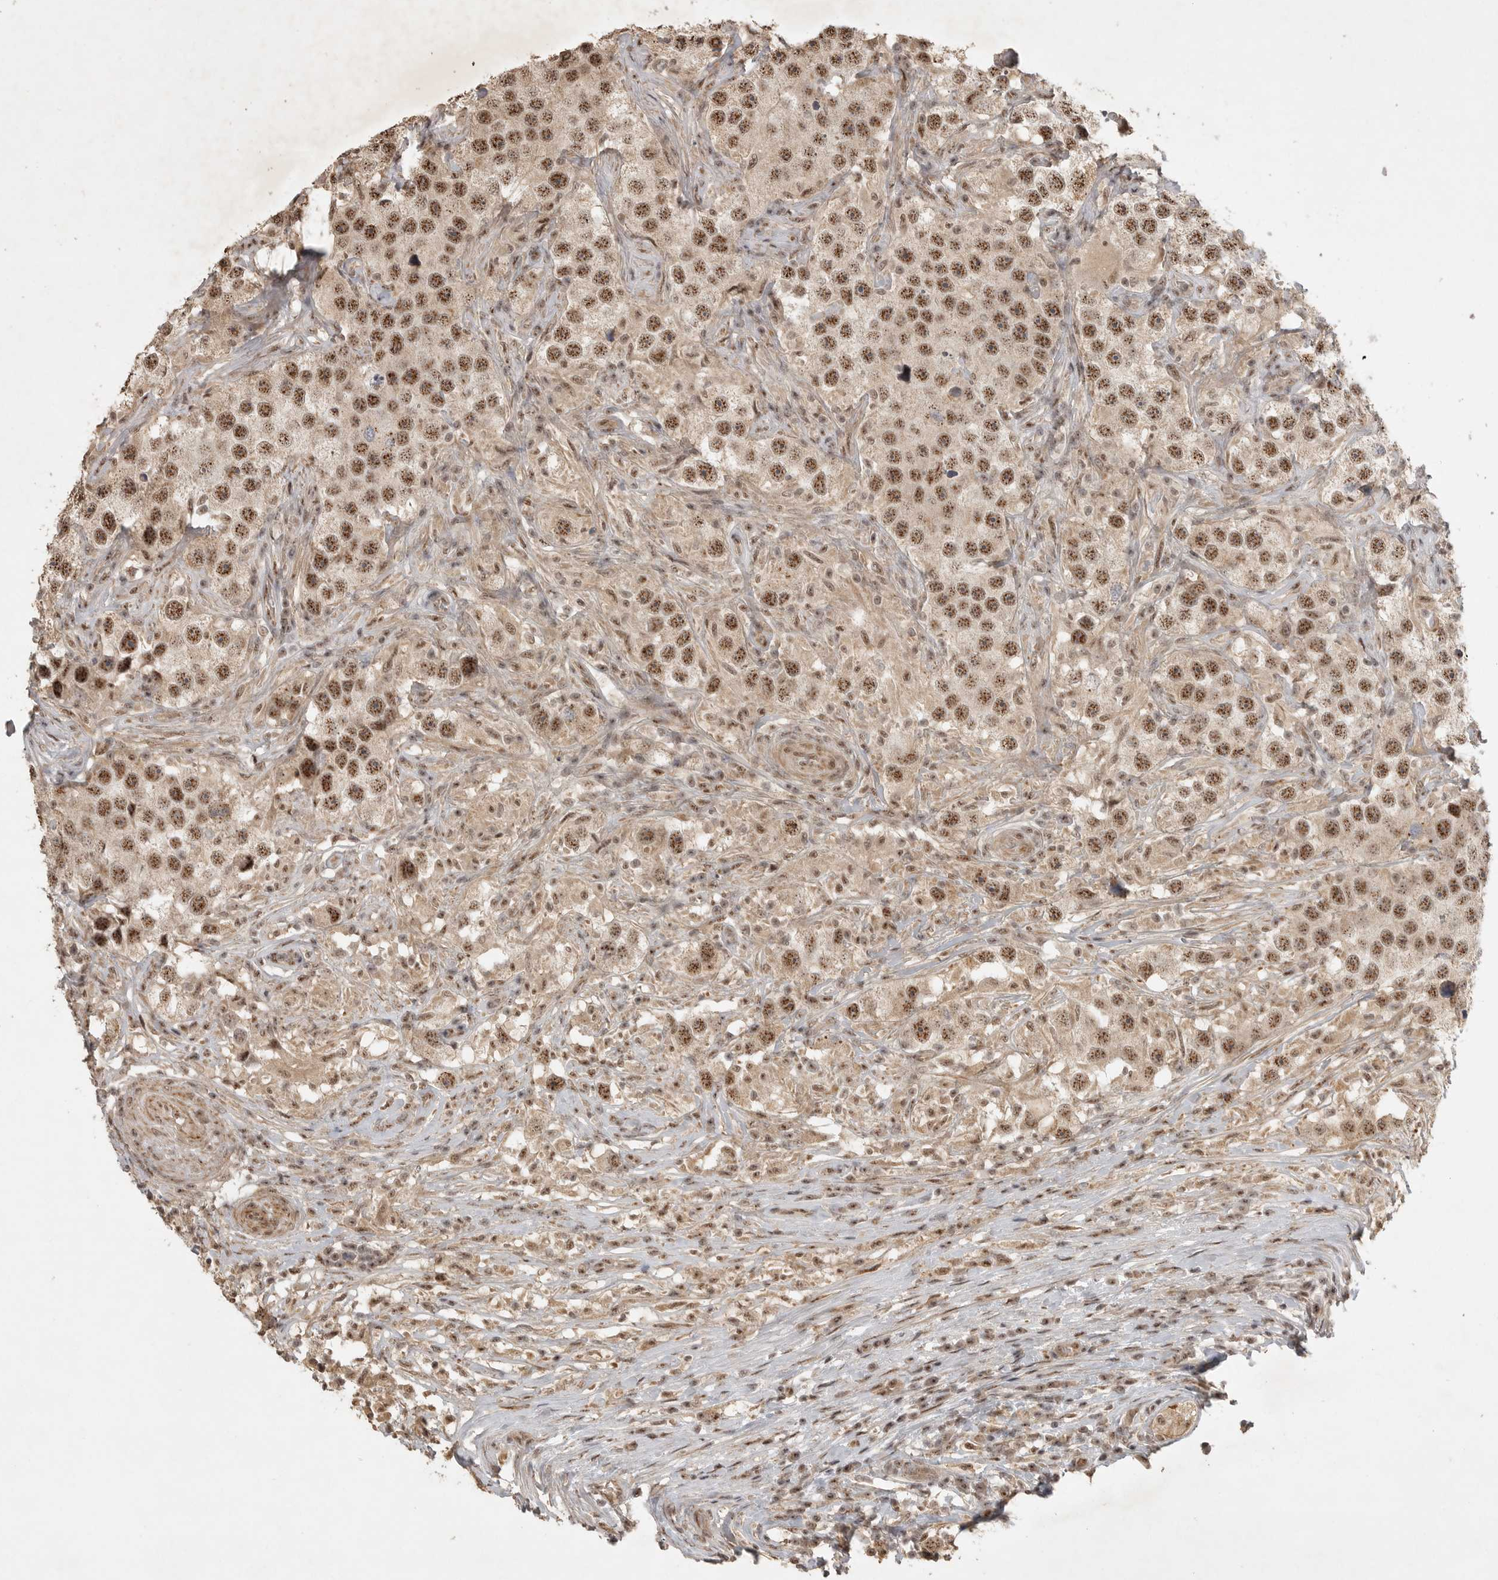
{"staining": {"intensity": "strong", "quantity": ">75%", "location": "nuclear"}, "tissue": "testis cancer", "cell_type": "Tumor cells", "image_type": "cancer", "snomed": [{"axis": "morphology", "description": "Seminoma, NOS"}, {"axis": "topography", "description": "Testis"}], "caption": "Human seminoma (testis) stained with a brown dye shows strong nuclear positive staining in approximately >75% of tumor cells.", "gene": "POMP", "patient": {"sex": "male", "age": 49}}